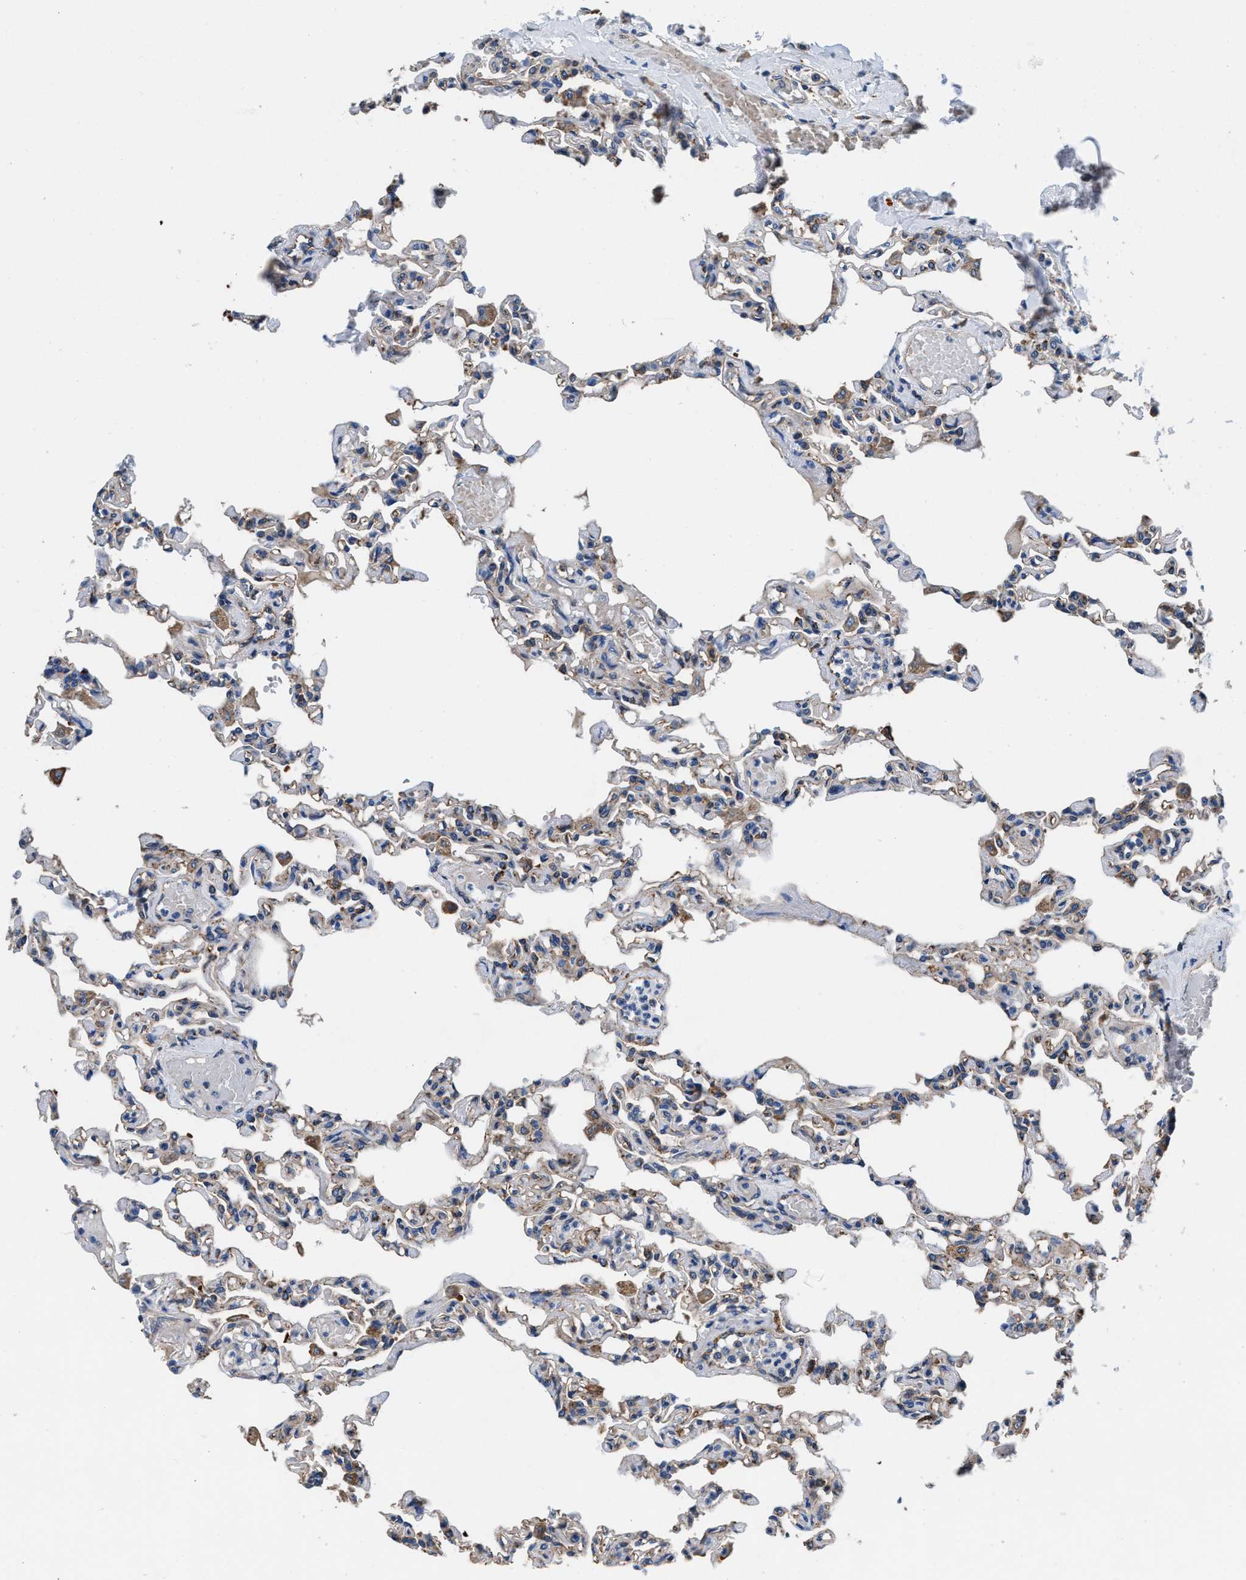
{"staining": {"intensity": "weak", "quantity": "<25%", "location": "cytoplasmic/membranous"}, "tissue": "lung", "cell_type": "Alveolar cells", "image_type": "normal", "snomed": [{"axis": "morphology", "description": "Normal tissue, NOS"}, {"axis": "topography", "description": "Lung"}], "caption": "Immunohistochemistry image of benign lung stained for a protein (brown), which reveals no positivity in alveolar cells. Nuclei are stained in blue.", "gene": "PPP1R9B", "patient": {"sex": "male", "age": 21}}